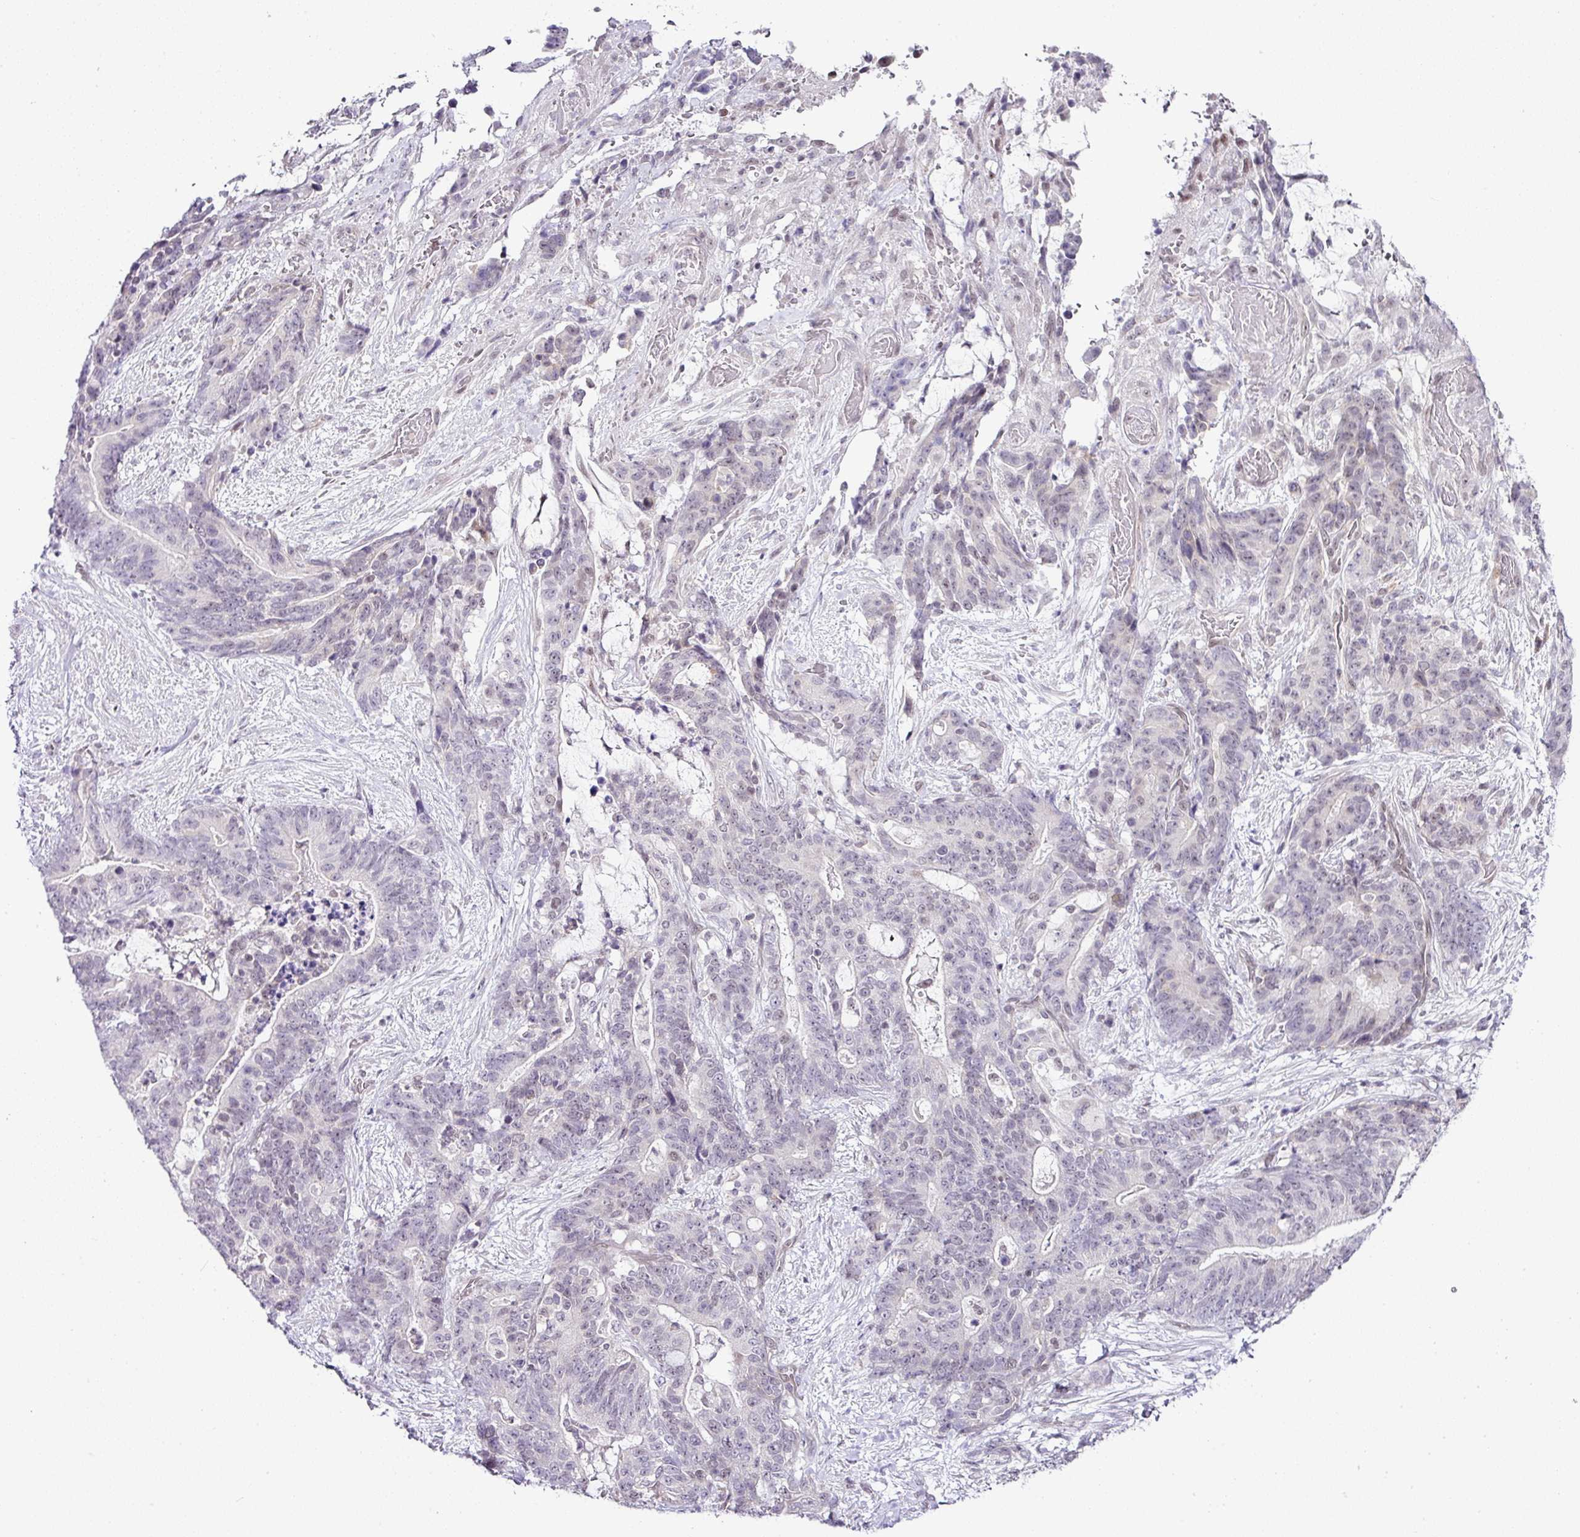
{"staining": {"intensity": "negative", "quantity": "none", "location": "none"}, "tissue": "stomach cancer", "cell_type": "Tumor cells", "image_type": "cancer", "snomed": [{"axis": "morphology", "description": "Normal tissue, NOS"}, {"axis": "morphology", "description": "Adenocarcinoma, NOS"}, {"axis": "topography", "description": "Stomach"}], "caption": "High power microscopy image of an immunohistochemistry image of stomach adenocarcinoma, revealing no significant expression in tumor cells. (DAB immunohistochemistry (IHC), high magnification).", "gene": "FAM32A", "patient": {"sex": "female", "age": 64}}